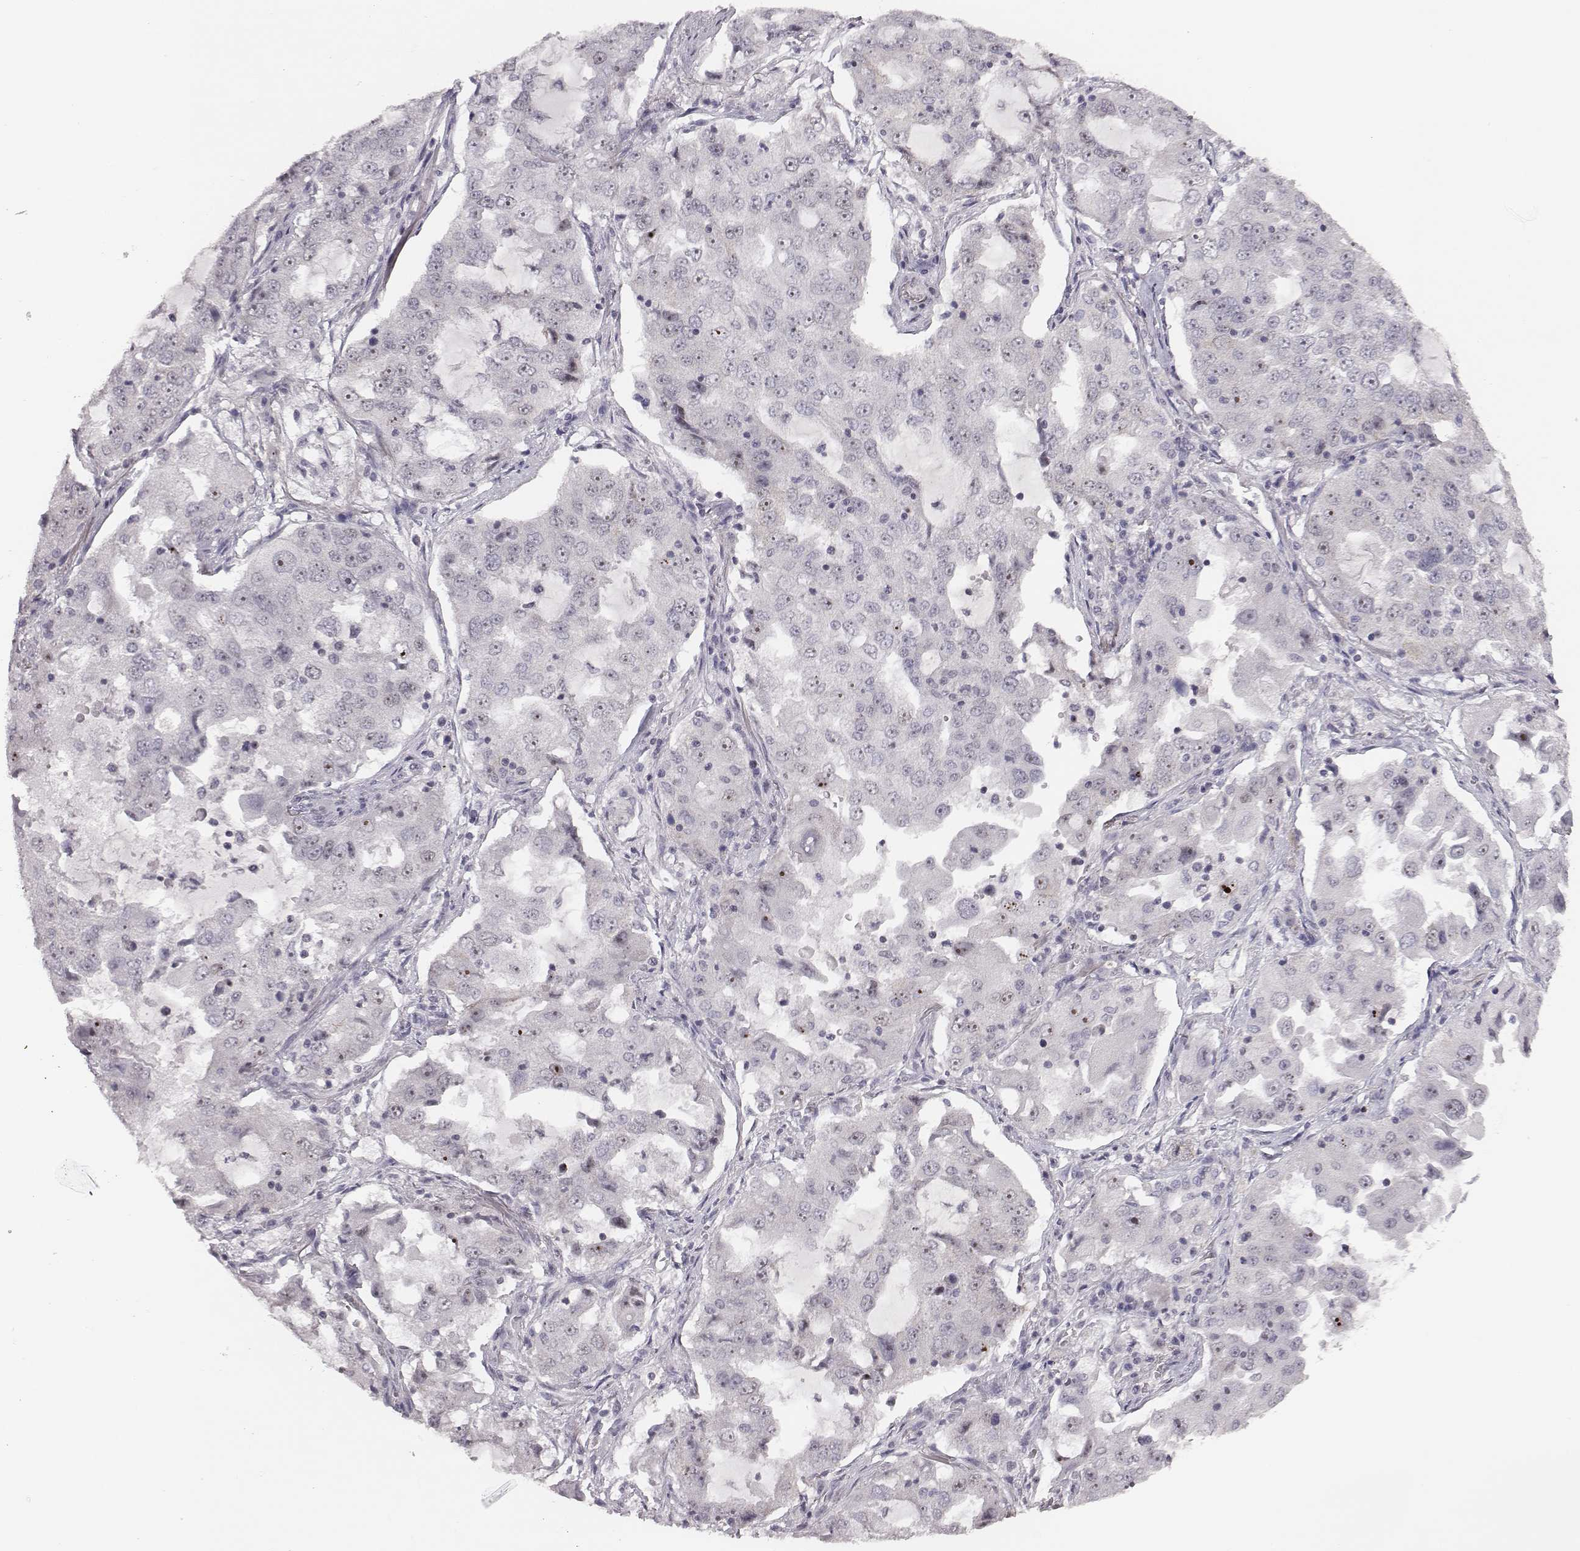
{"staining": {"intensity": "negative", "quantity": "none", "location": "none"}, "tissue": "lung cancer", "cell_type": "Tumor cells", "image_type": "cancer", "snomed": [{"axis": "morphology", "description": "Adenocarcinoma, NOS"}, {"axis": "topography", "description": "Lung"}], "caption": "An IHC photomicrograph of adenocarcinoma (lung) is shown. There is no staining in tumor cells of adenocarcinoma (lung).", "gene": "NIFK", "patient": {"sex": "female", "age": 61}}